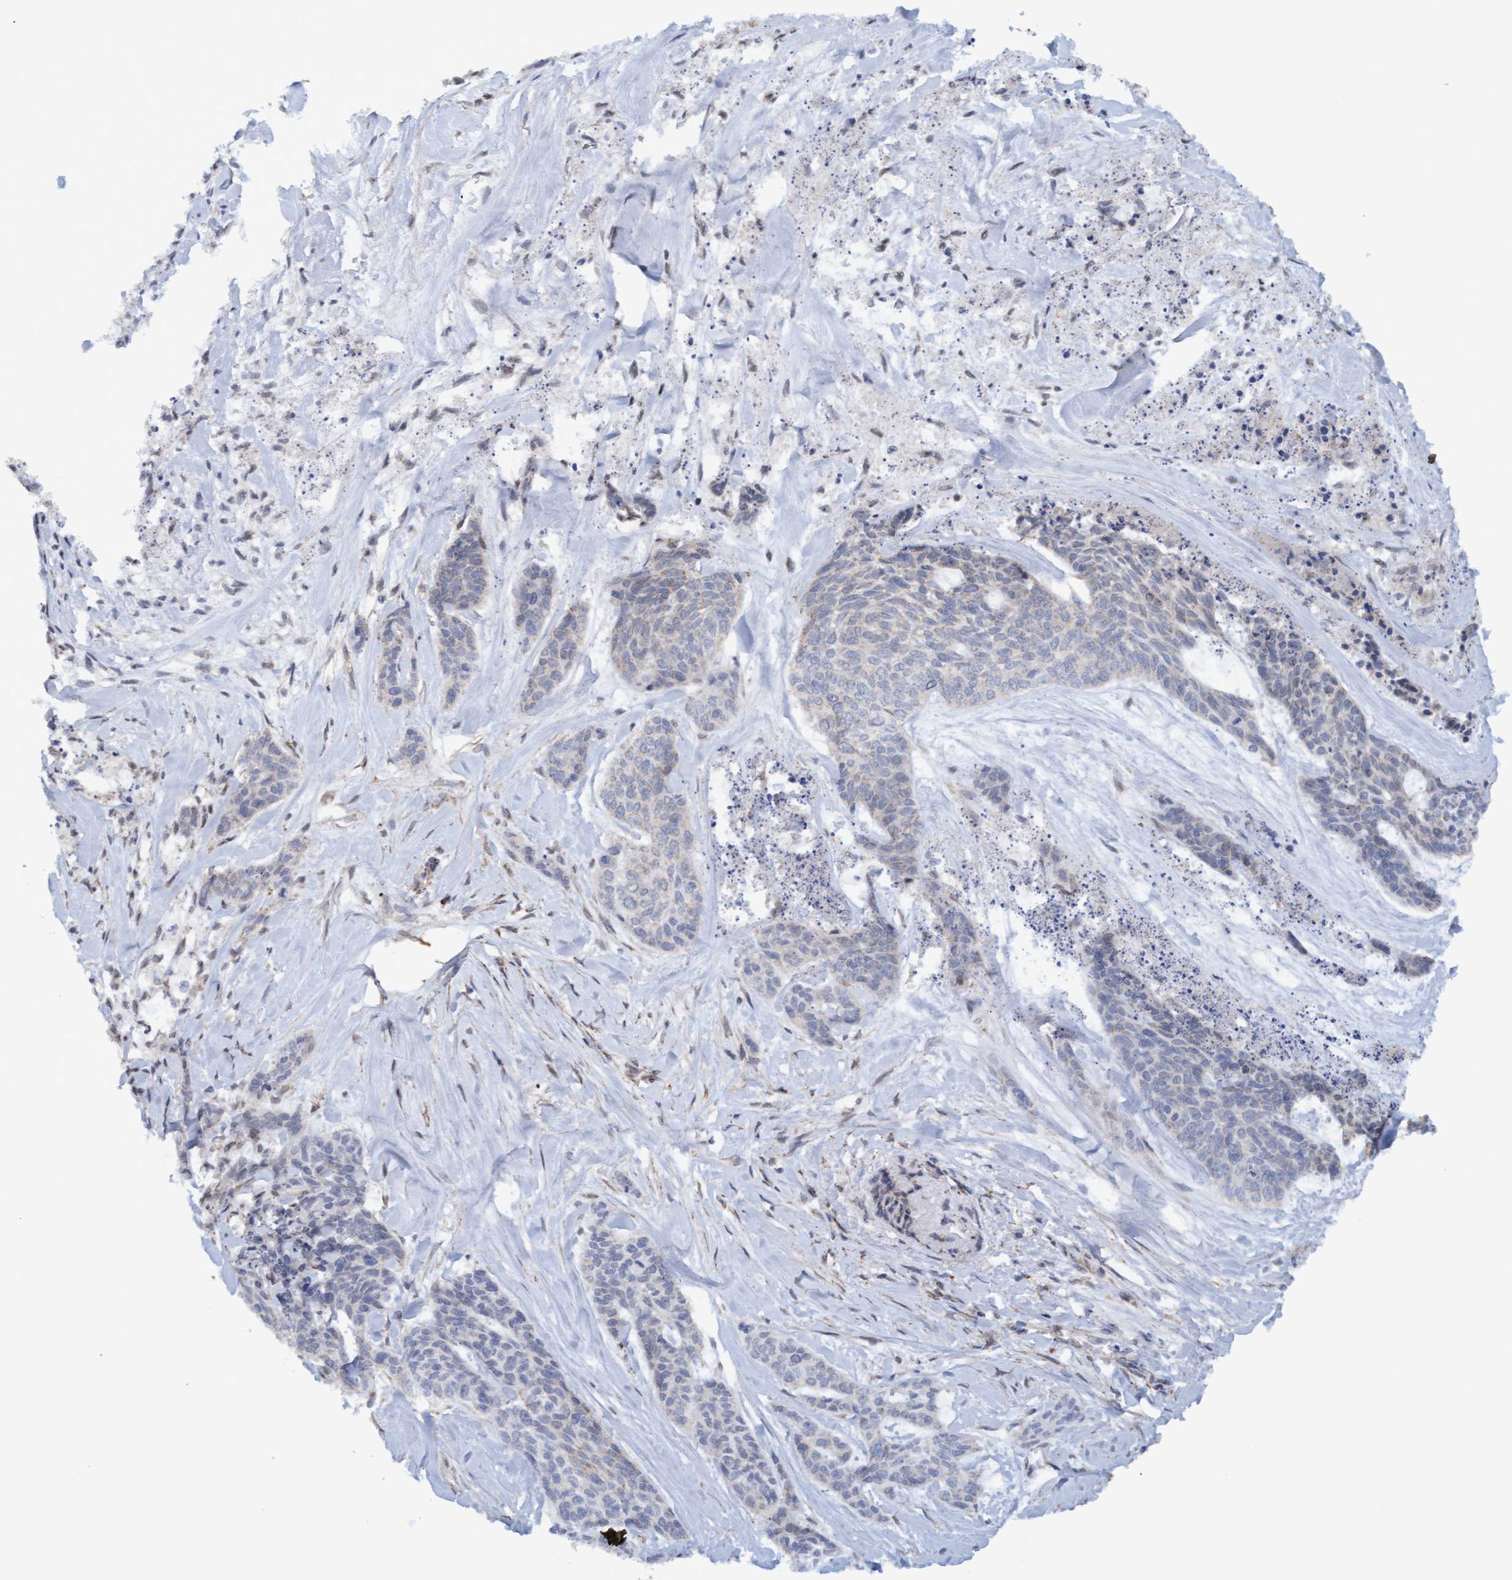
{"staining": {"intensity": "negative", "quantity": "none", "location": "none"}, "tissue": "skin cancer", "cell_type": "Tumor cells", "image_type": "cancer", "snomed": [{"axis": "morphology", "description": "Basal cell carcinoma"}, {"axis": "topography", "description": "Skin"}], "caption": "Immunohistochemical staining of skin cancer exhibits no significant staining in tumor cells. (DAB (3,3'-diaminobenzidine) immunohistochemistry, high magnification).", "gene": "MGLL", "patient": {"sex": "female", "age": 64}}